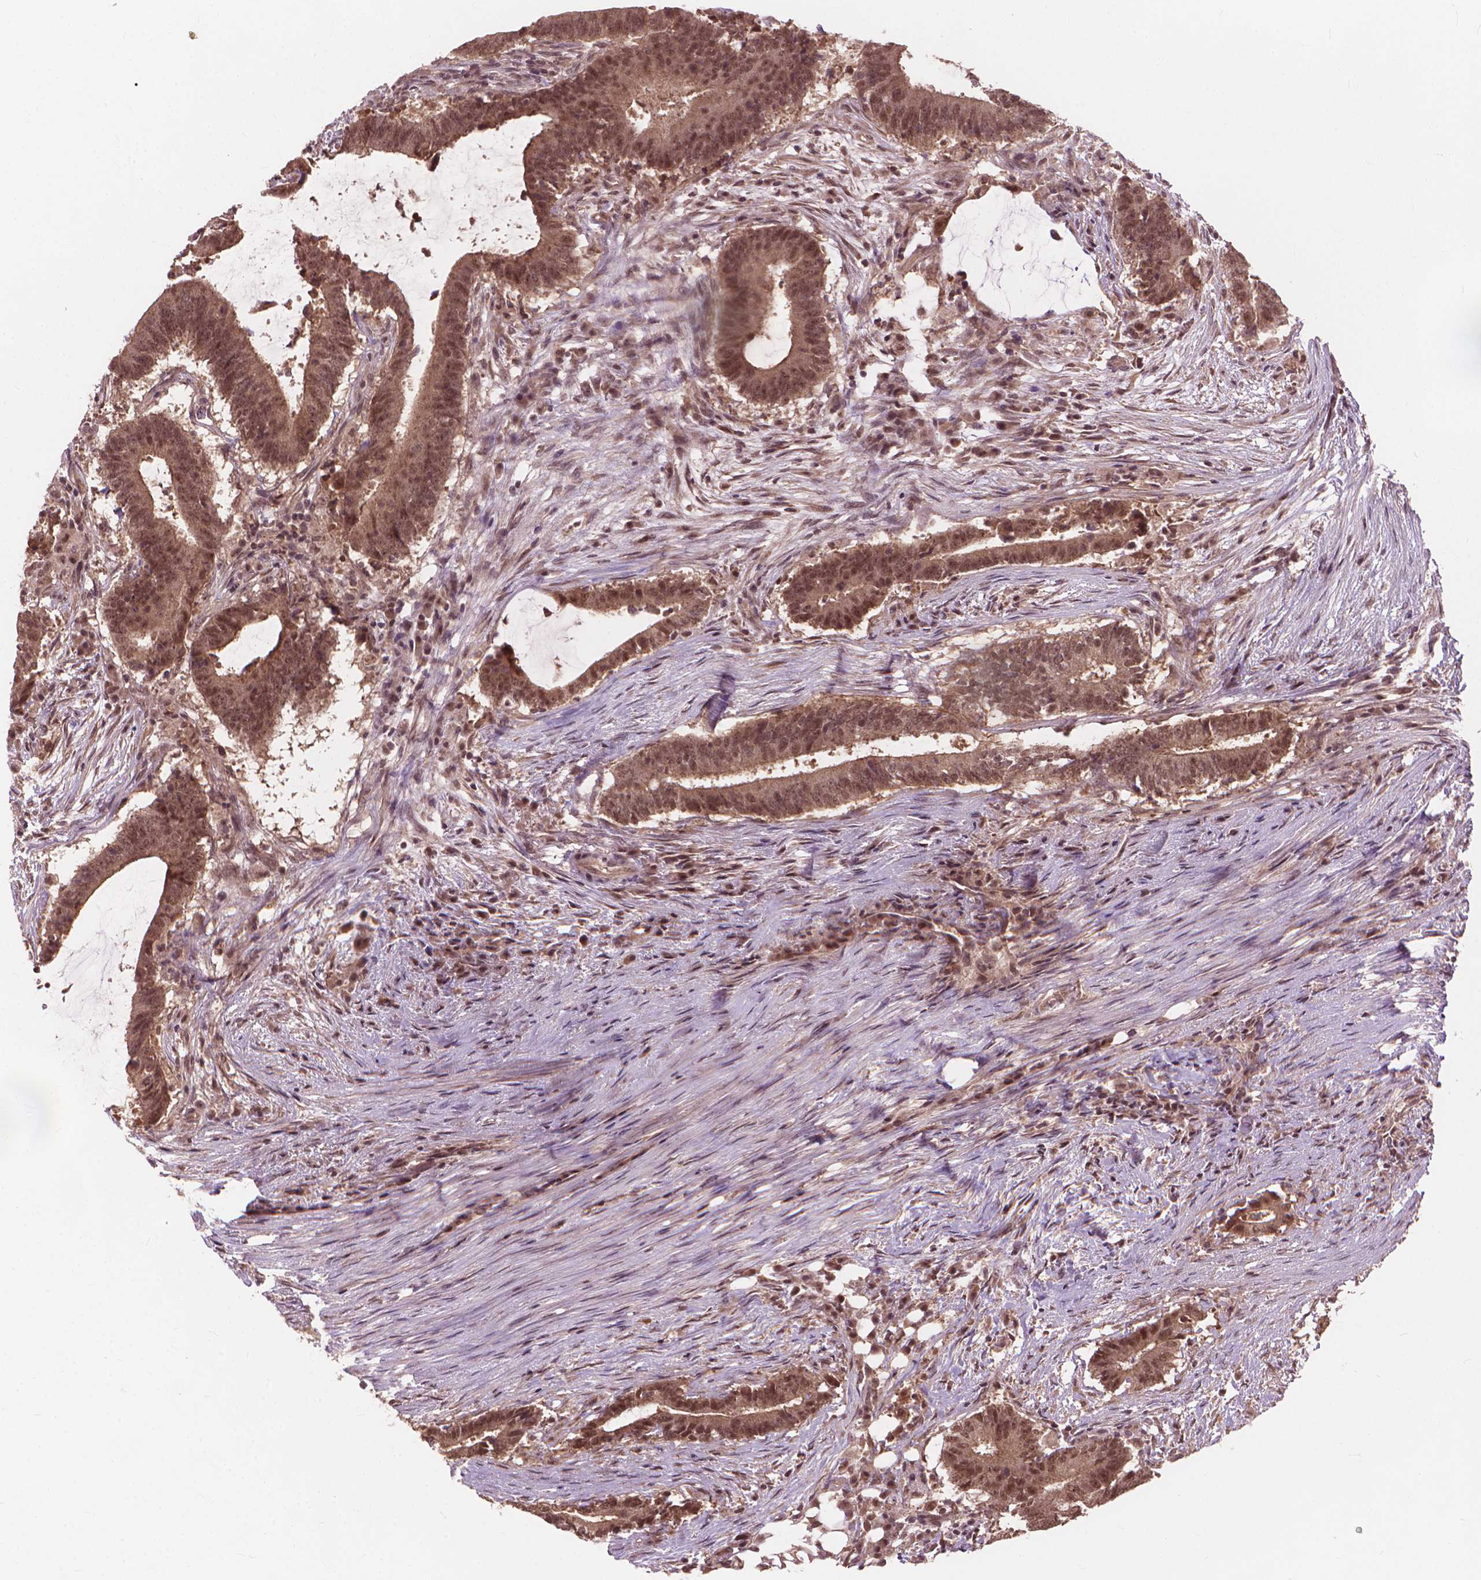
{"staining": {"intensity": "moderate", "quantity": ">75%", "location": "cytoplasmic/membranous,nuclear"}, "tissue": "colorectal cancer", "cell_type": "Tumor cells", "image_type": "cancer", "snomed": [{"axis": "morphology", "description": "Adenocarcinoma, NOS"}, {"axis": "topography", "description": "Colon"}], "caption": "High-power microscopy captured an IHC image of colorectal adenocarcinoma, revealing moderate cytoplasmic/membranous and nuclear positivity in approximately >75% of tumor cells.", "gene": "SSU72", "patient": {"sex": "female", "age": 43}}